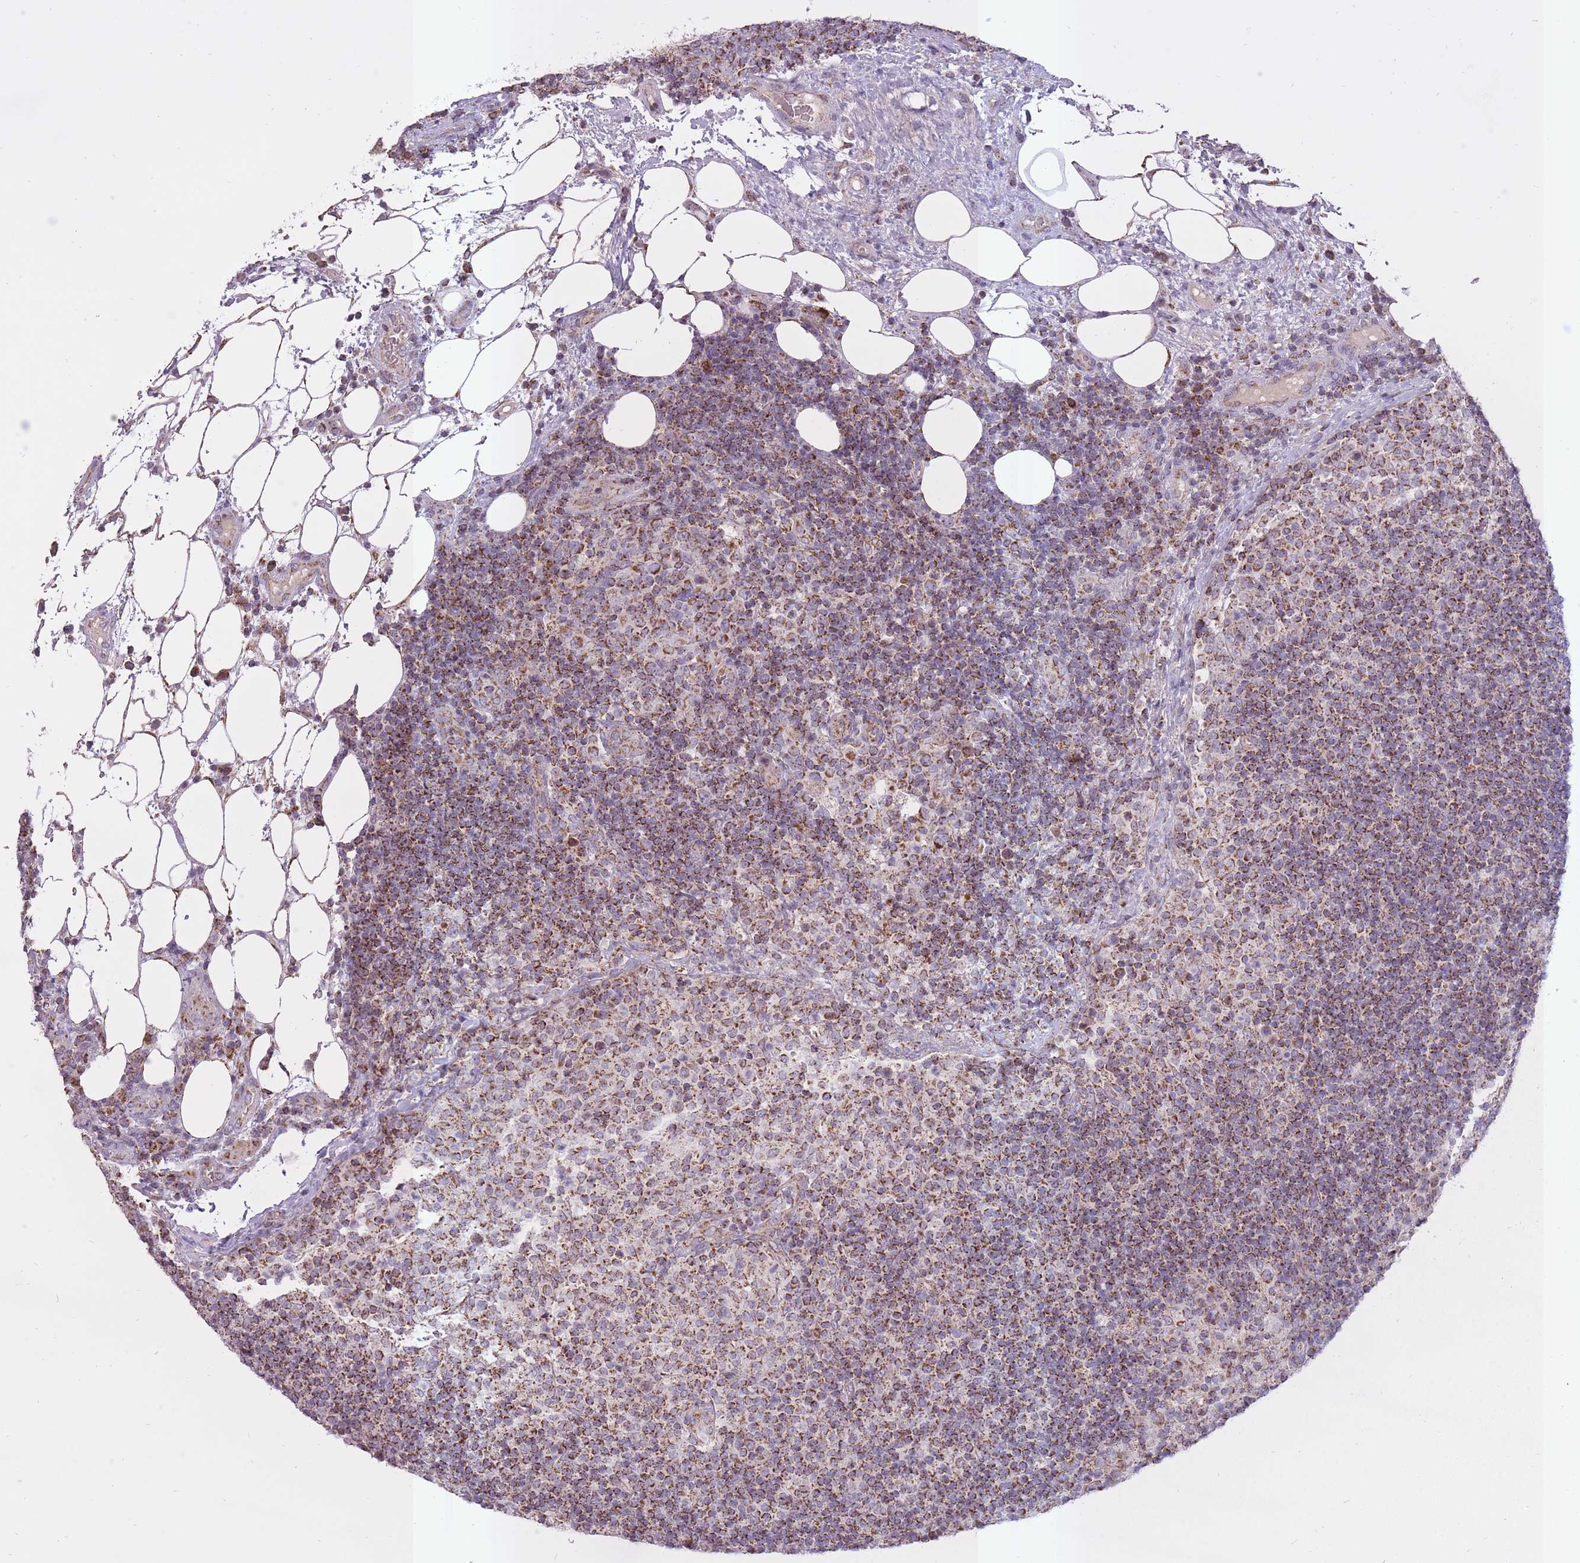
{"staining": {"intensity": "moderate", "quantity": "25%-75%", "location": "cytoplasmic/membranous"}, "tissue": "lymph node", "cell_type": "Germinal center cells", "image_type": "normal", "snomed": [{"axis": "morphology", "description": "Normal tissue, NOS"}, {"axis": "topography", "description": "Lymph node"}], "caption": "A high-resolution micrograph shows immunohistochemistry (IHC) staining of unremarkable lymph node, which shows moderate cytoplasmic/membranous positivity in about 25%-75% of germinal center cells. (DAB = brown stain, brightfield microscopy at high magnification).", "gene": "LIN7C", "patient": {"sex": "female", "age": 31}}